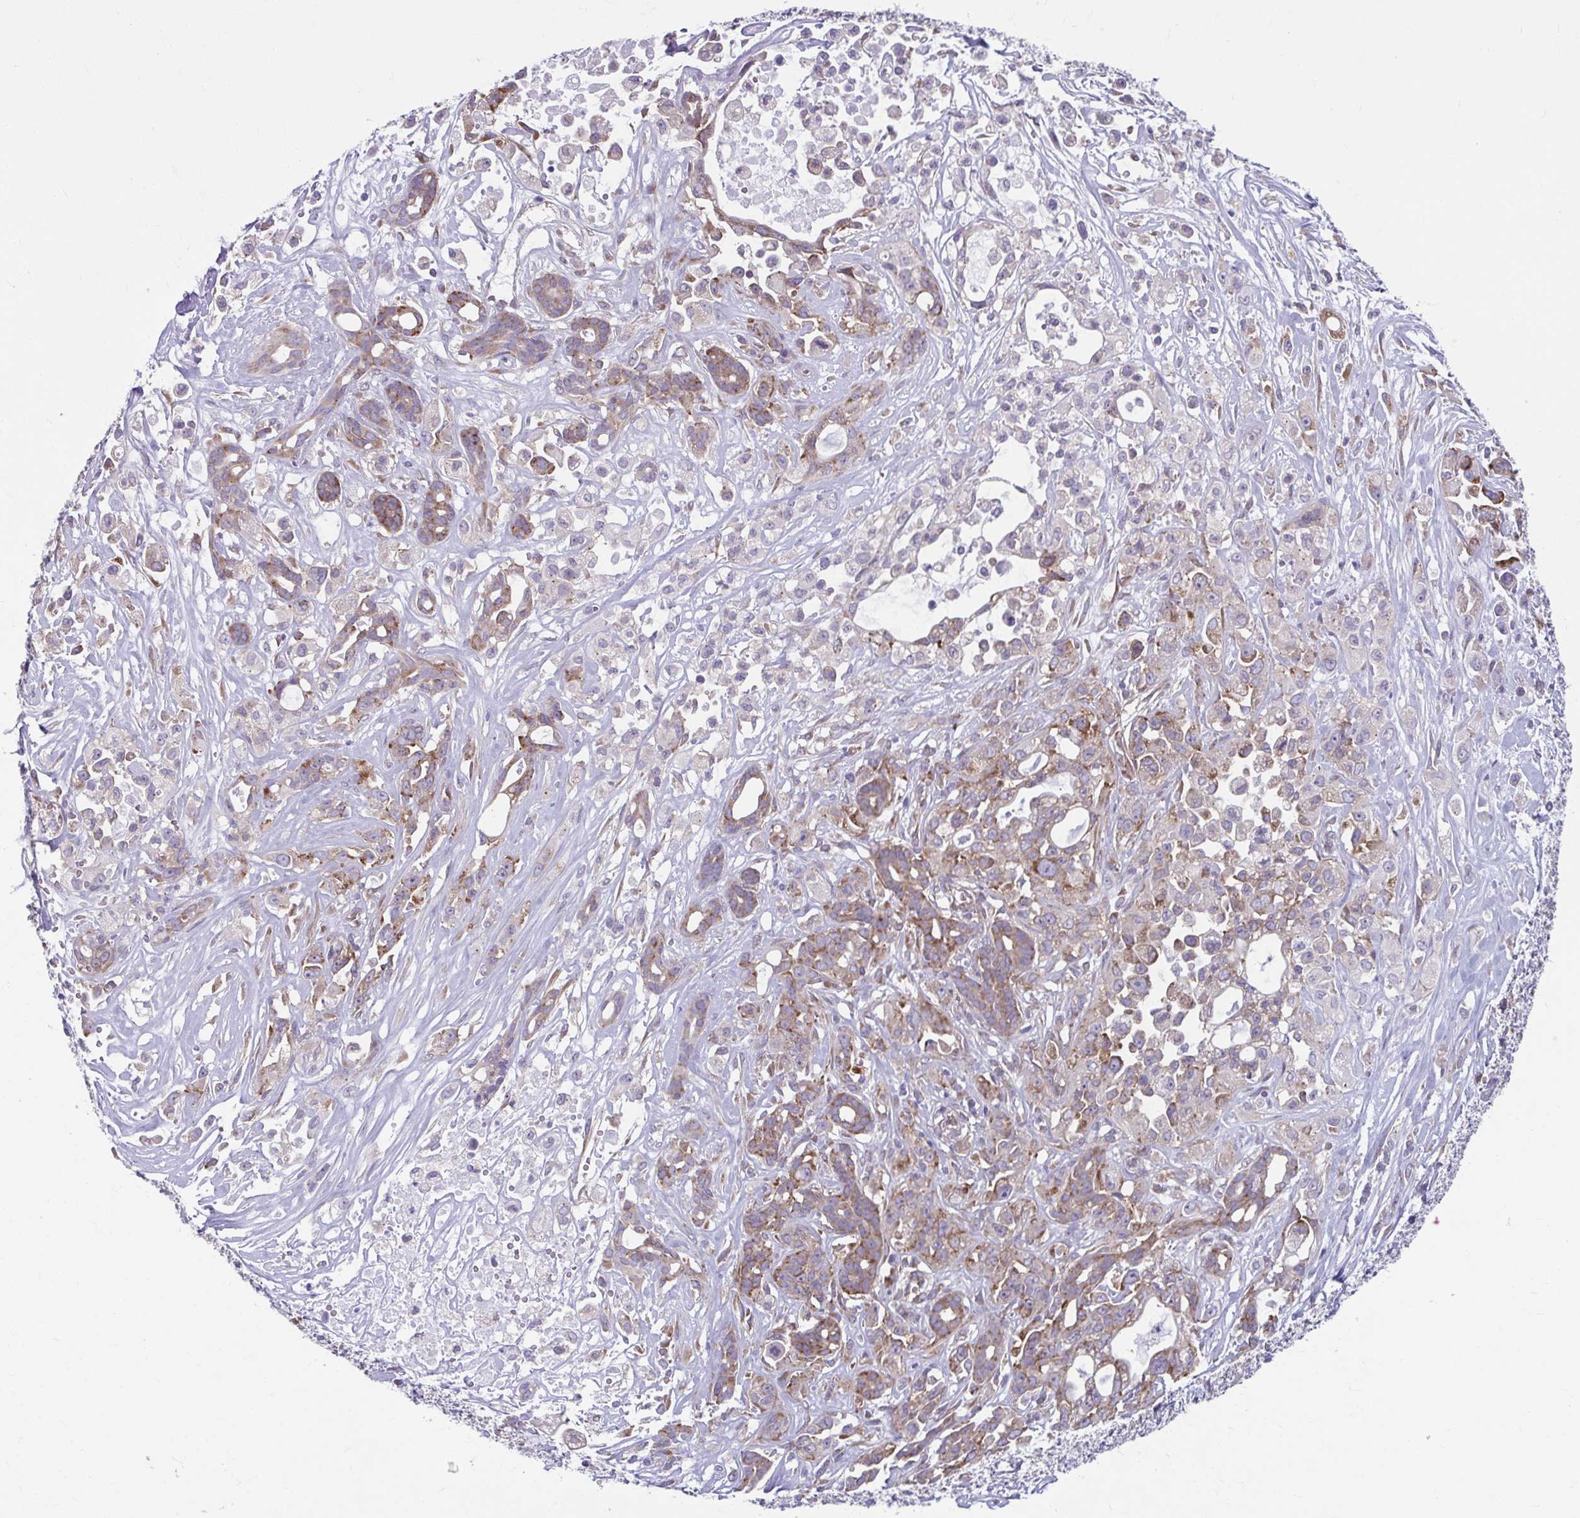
{"staining": {"intensity": "weak", "quantity": "25%-75%", "location": "cytoplasmic/membranous"}, "tissue": "pancreatic cancer", "cell_type": "Tumor cells", "image_type": "cancer", "snomed": [{"axis": "morphology", "description": "Adenocarcinoma, NOS"}, {"axis": "topography", "description": "Pancreas"}], "caption": "This micrograph displays IHC staining of pancreatic adenocarcinoma, with low weak cytoplasmic/membranous positivity in approximately 25%-75% of tumor cells.", "gene": "TMEM108", "patient": {"sex": "male", "age": 44}}